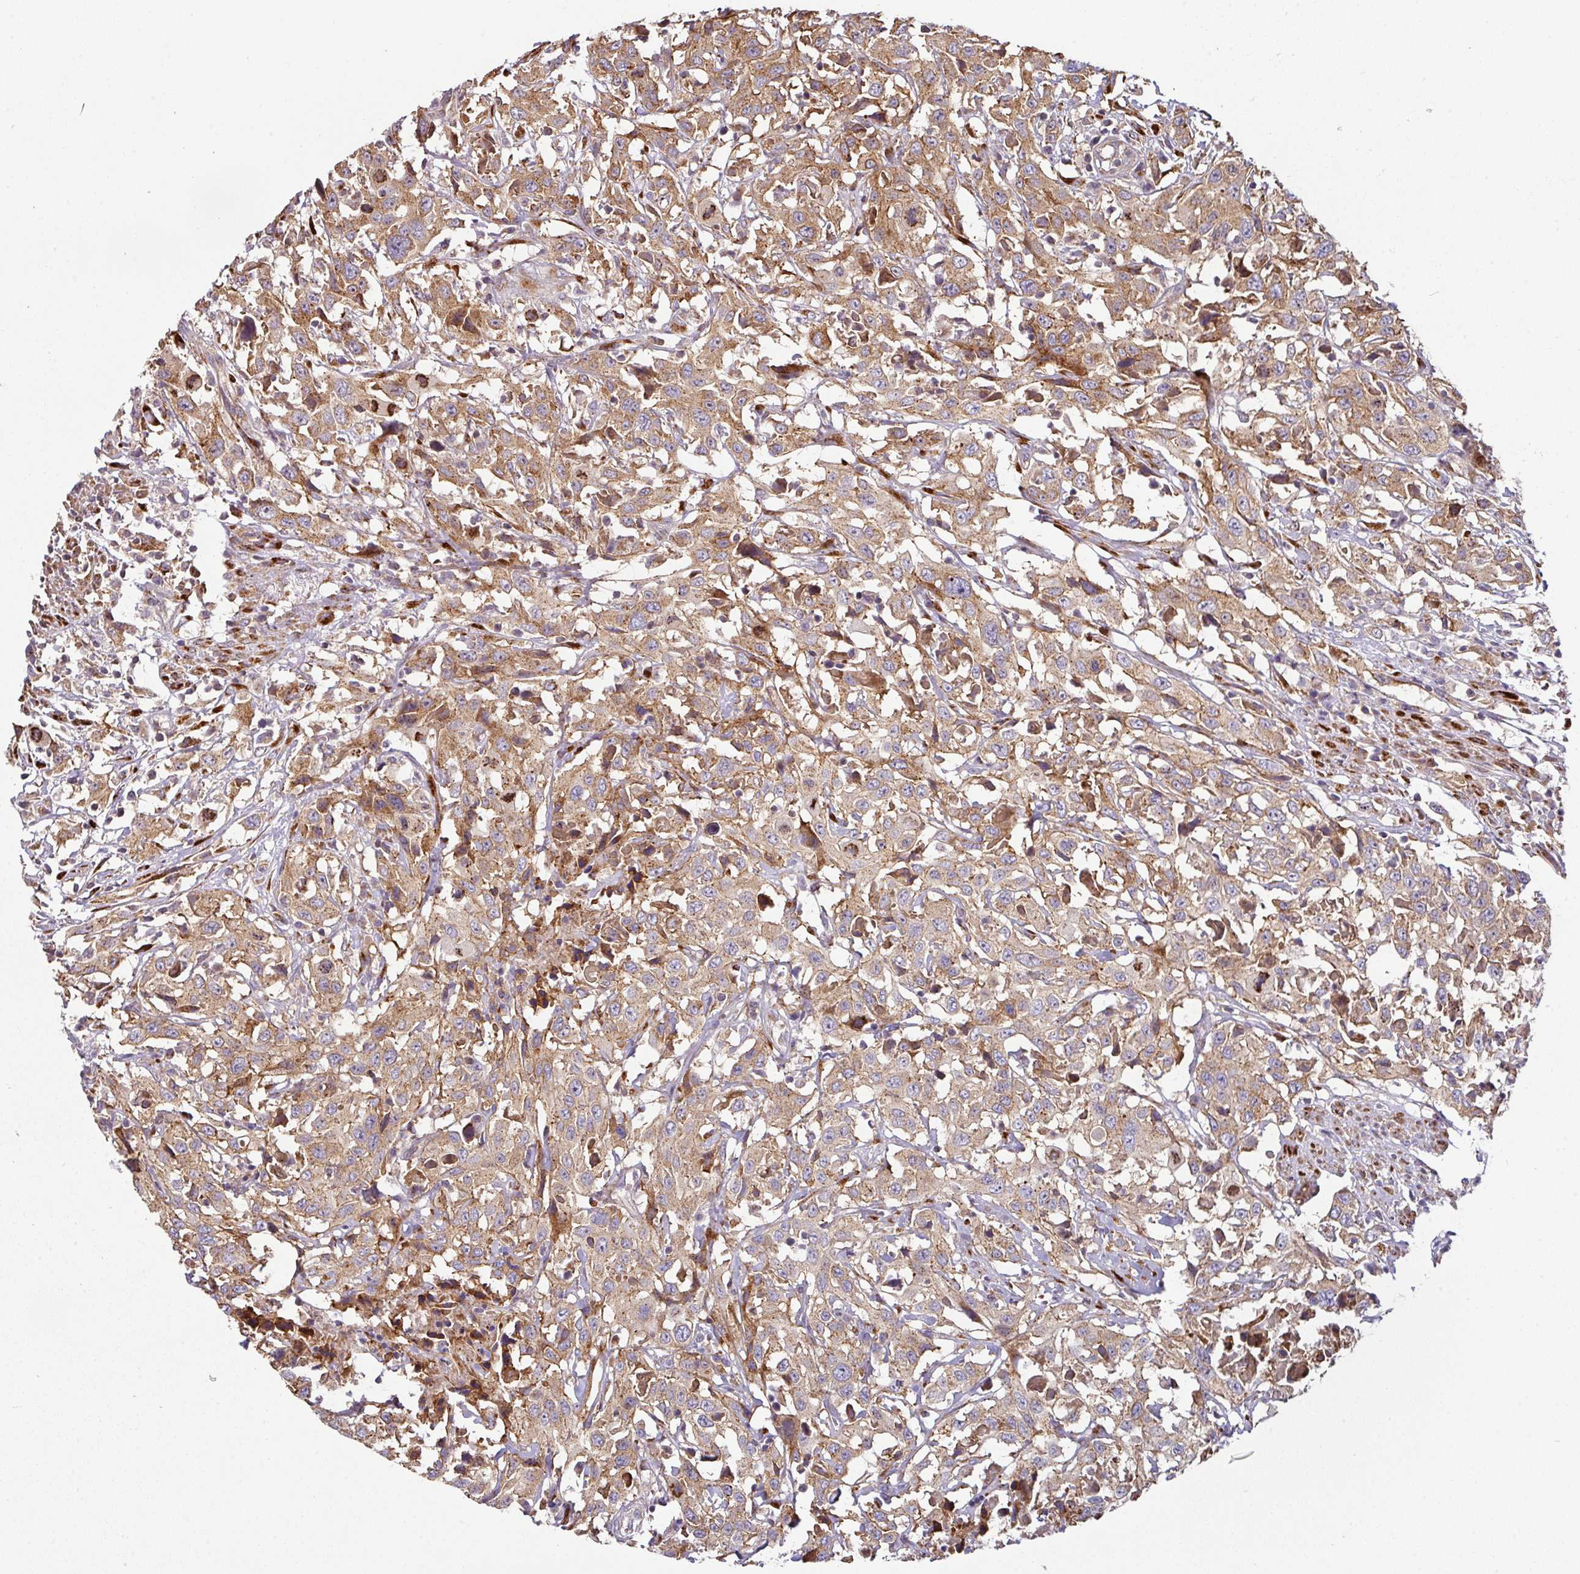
{"staining": {"intensity": "moderate", "quantity": ">75%", "location": "cytoplasmic/membranous"}, "tissue": "urothelial cancer", "cell_type": "Tumor cells", "image_type": "cancer", "snomed": [{"axis": "morphology", "description": "Urothelial carcinoma, High grade"}, {"axis": "topography", "description": "Urinary bladder"}], "caption": "An image of urothelial cancer stained for a protein displays moderate cytoplasmic/membranous brown staining in tumor cells. (DAB IHC with brightfield microscopy, high magnification).", "gene": "CASP2", "patient": {"sex": "male", "age": 61}}